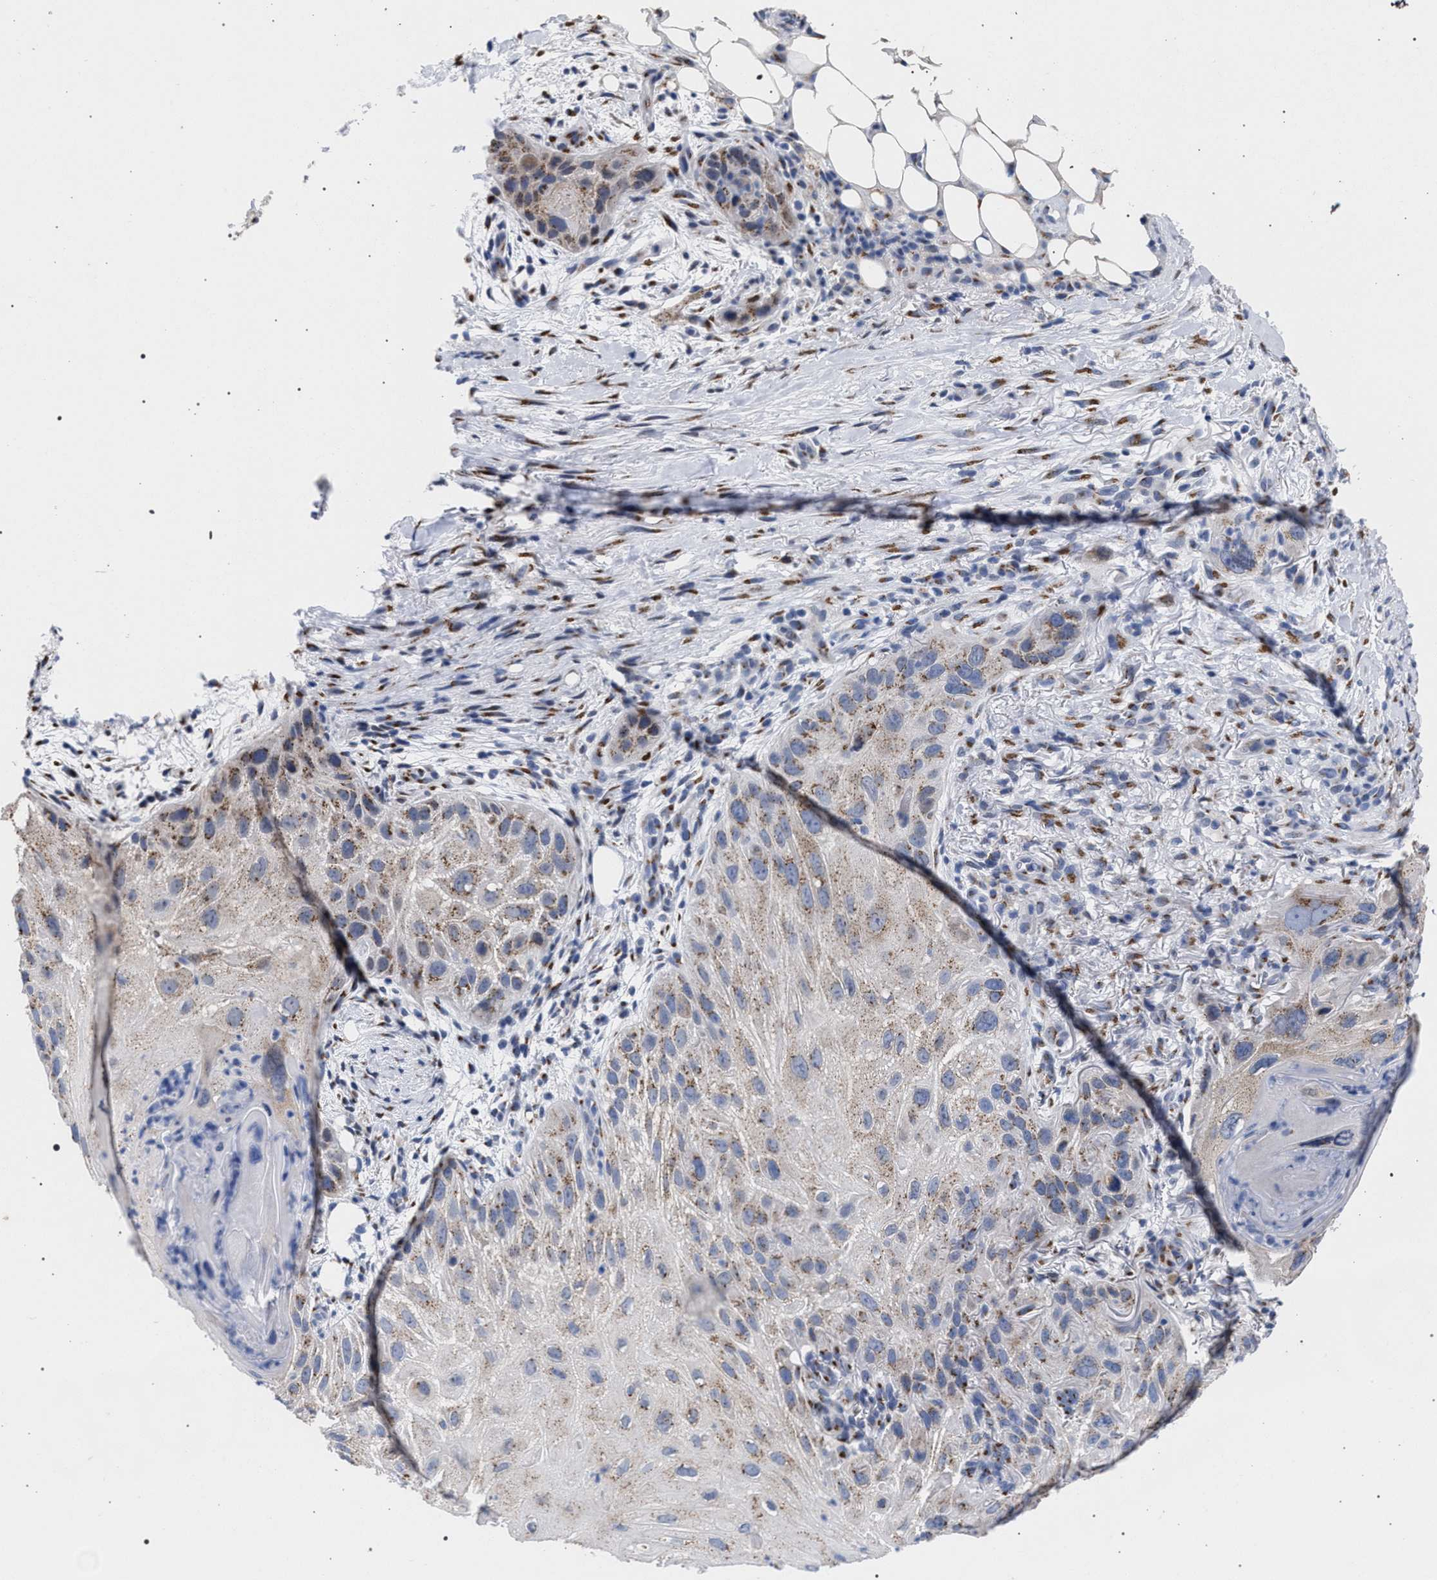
{"staining": {"intensity": "weak", "quantity": ">75%", "location": "cytoplasmic/membranous"}, "tissue": "skin cancer", "cell_type": "Tumor cells", "image_type": "cancer", "snomed": [{"axis": "morphology", "description": "Squamous cell carcinoma, NOS"}, {"axis": "topography", "description": "Skin"}], "caption": "This micrograph shows immunohistochemistry staining of skin cancer (squamous cell carcinoma), with low weak cytoplasmic/membranous staining in approximately >75% of tumor cells.", "gene": "GOLGA2", "patient": {"sex": "female", "age": 77}}